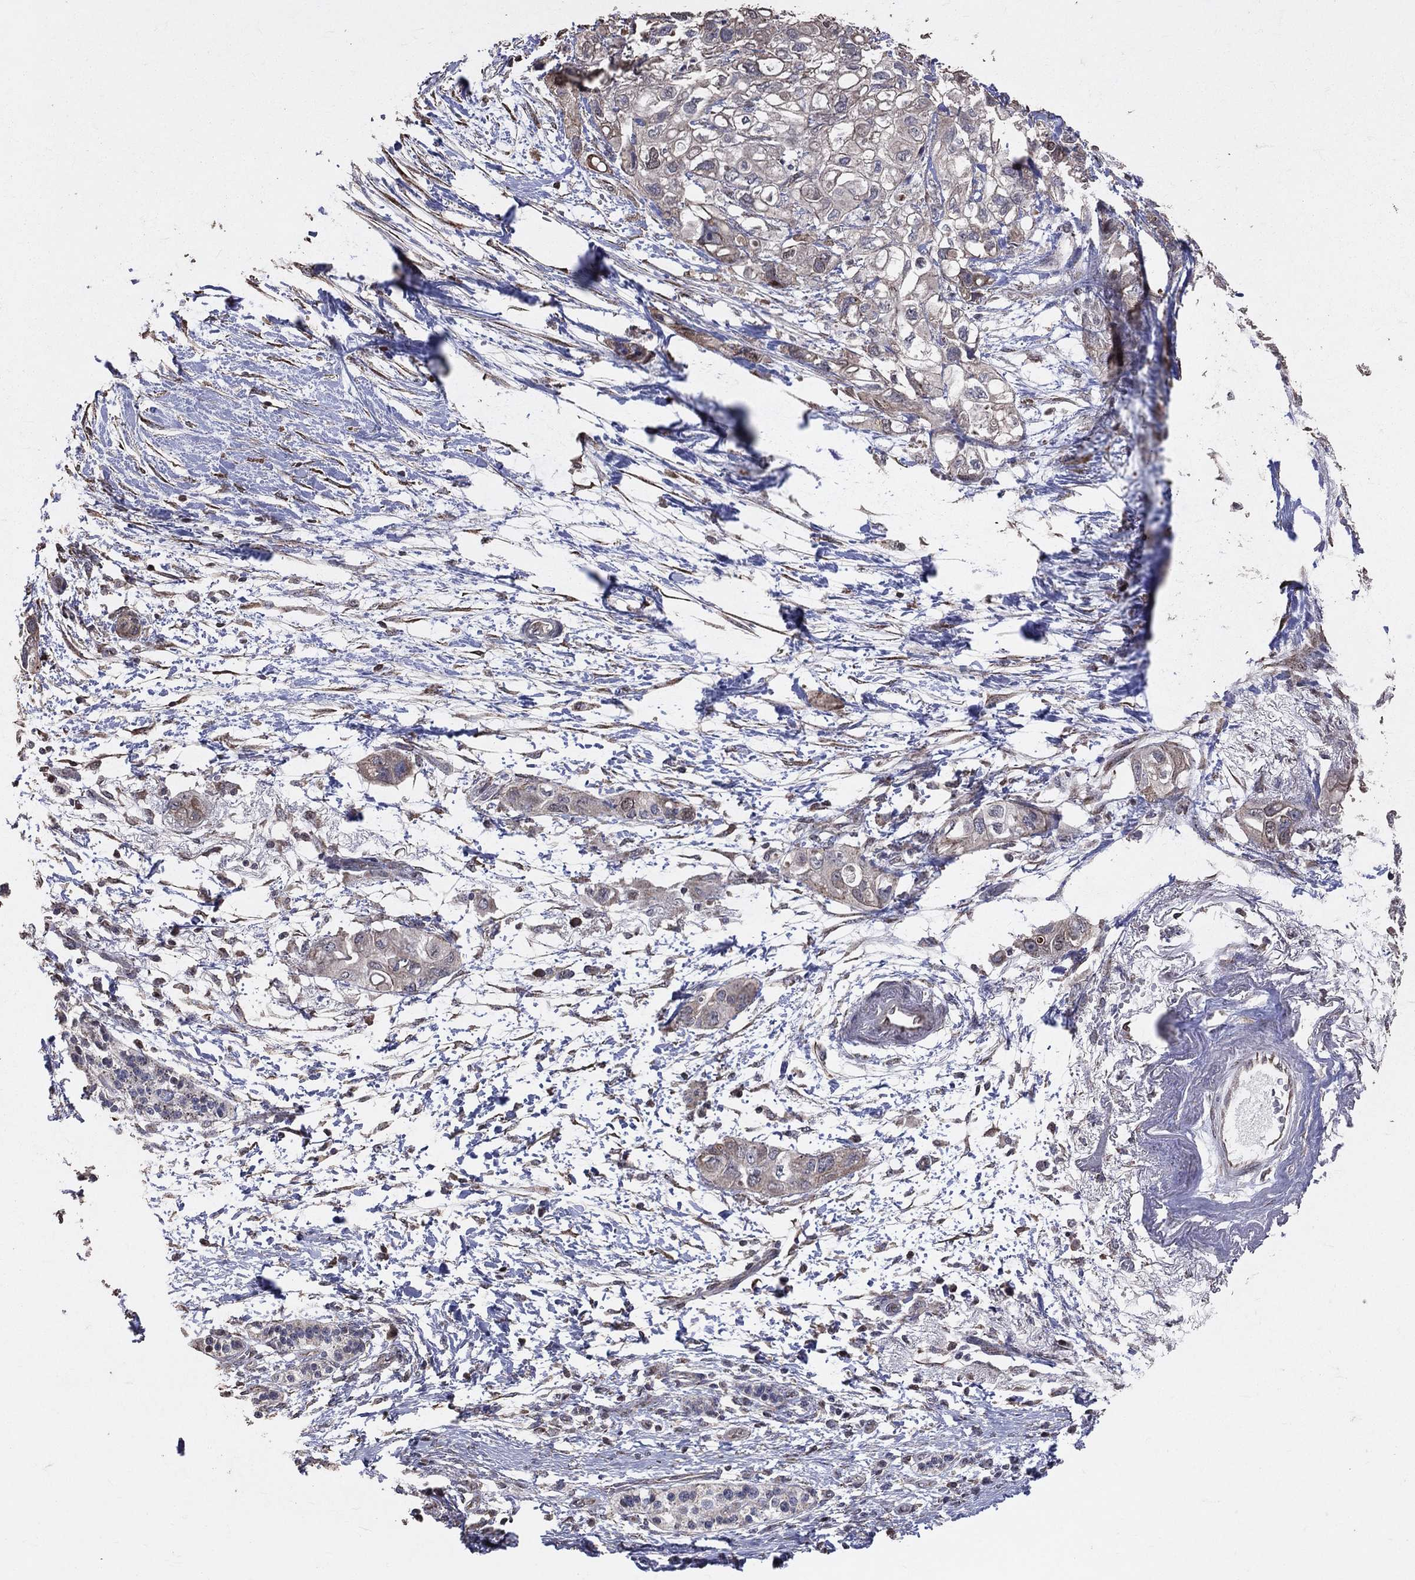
{"staining": {"intensity": "weak", "quantity": "25%-75%", "location": "cytoplasmic/membranous"}, "tissue": "pancreatic cancer", "cell_type": "Tumor cells", "image_type": "cancer", "snomed": [{"axis": "morphology", "description": "Adenocarcinoma, NOS"}, {"axis": "topography", "description": "Pancreas"}], "caption": "Weak cytoplasmic/membranous positivity for a protein is seen in approximately 25%-75% of tumor cells of pancreatic cancer using IHC.", "gene": "LY6K", "patient": {"sex": "female", "age": 72}}